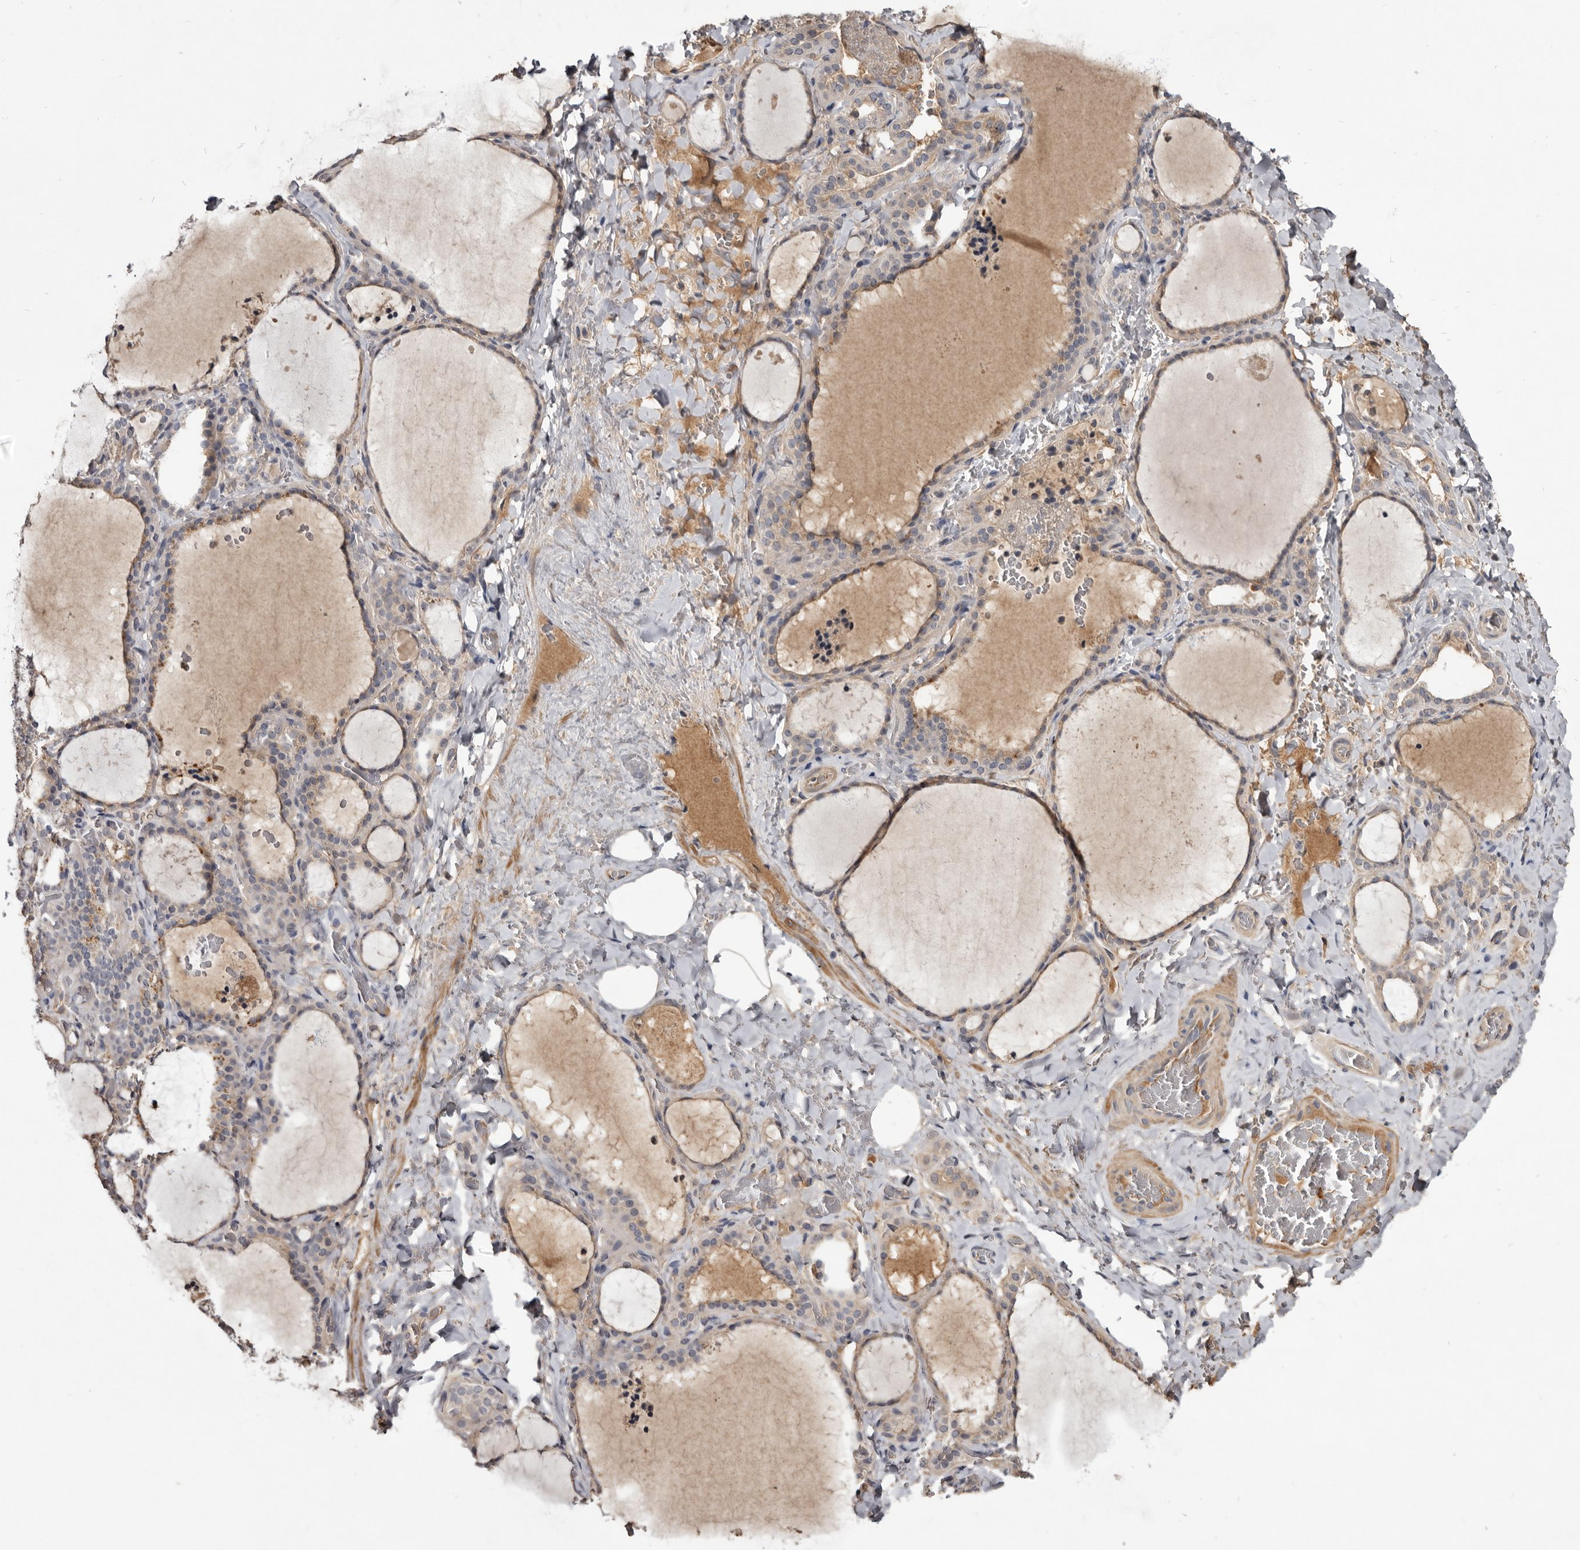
{"staining": {"intensity": "weak", "quantity": "25%-75%", "location": "cytoplasmic/membranous"}, "tissue": "thyroid gland", "cell_type": "Glandular cells", "image_type": "normal", "snomed": [{"axis": "morphology", "description": "Normal tissue, NOS"}, {"axis": "topography", "description": "Thyroid gland"}], "caption": "A brown stain labels weak cytoplasmic/membranous staining of a protein in glandular cells of normal human thyroid gland.", "gene": "TTC39A", "patient": {"sex": "female", "age": 22}}